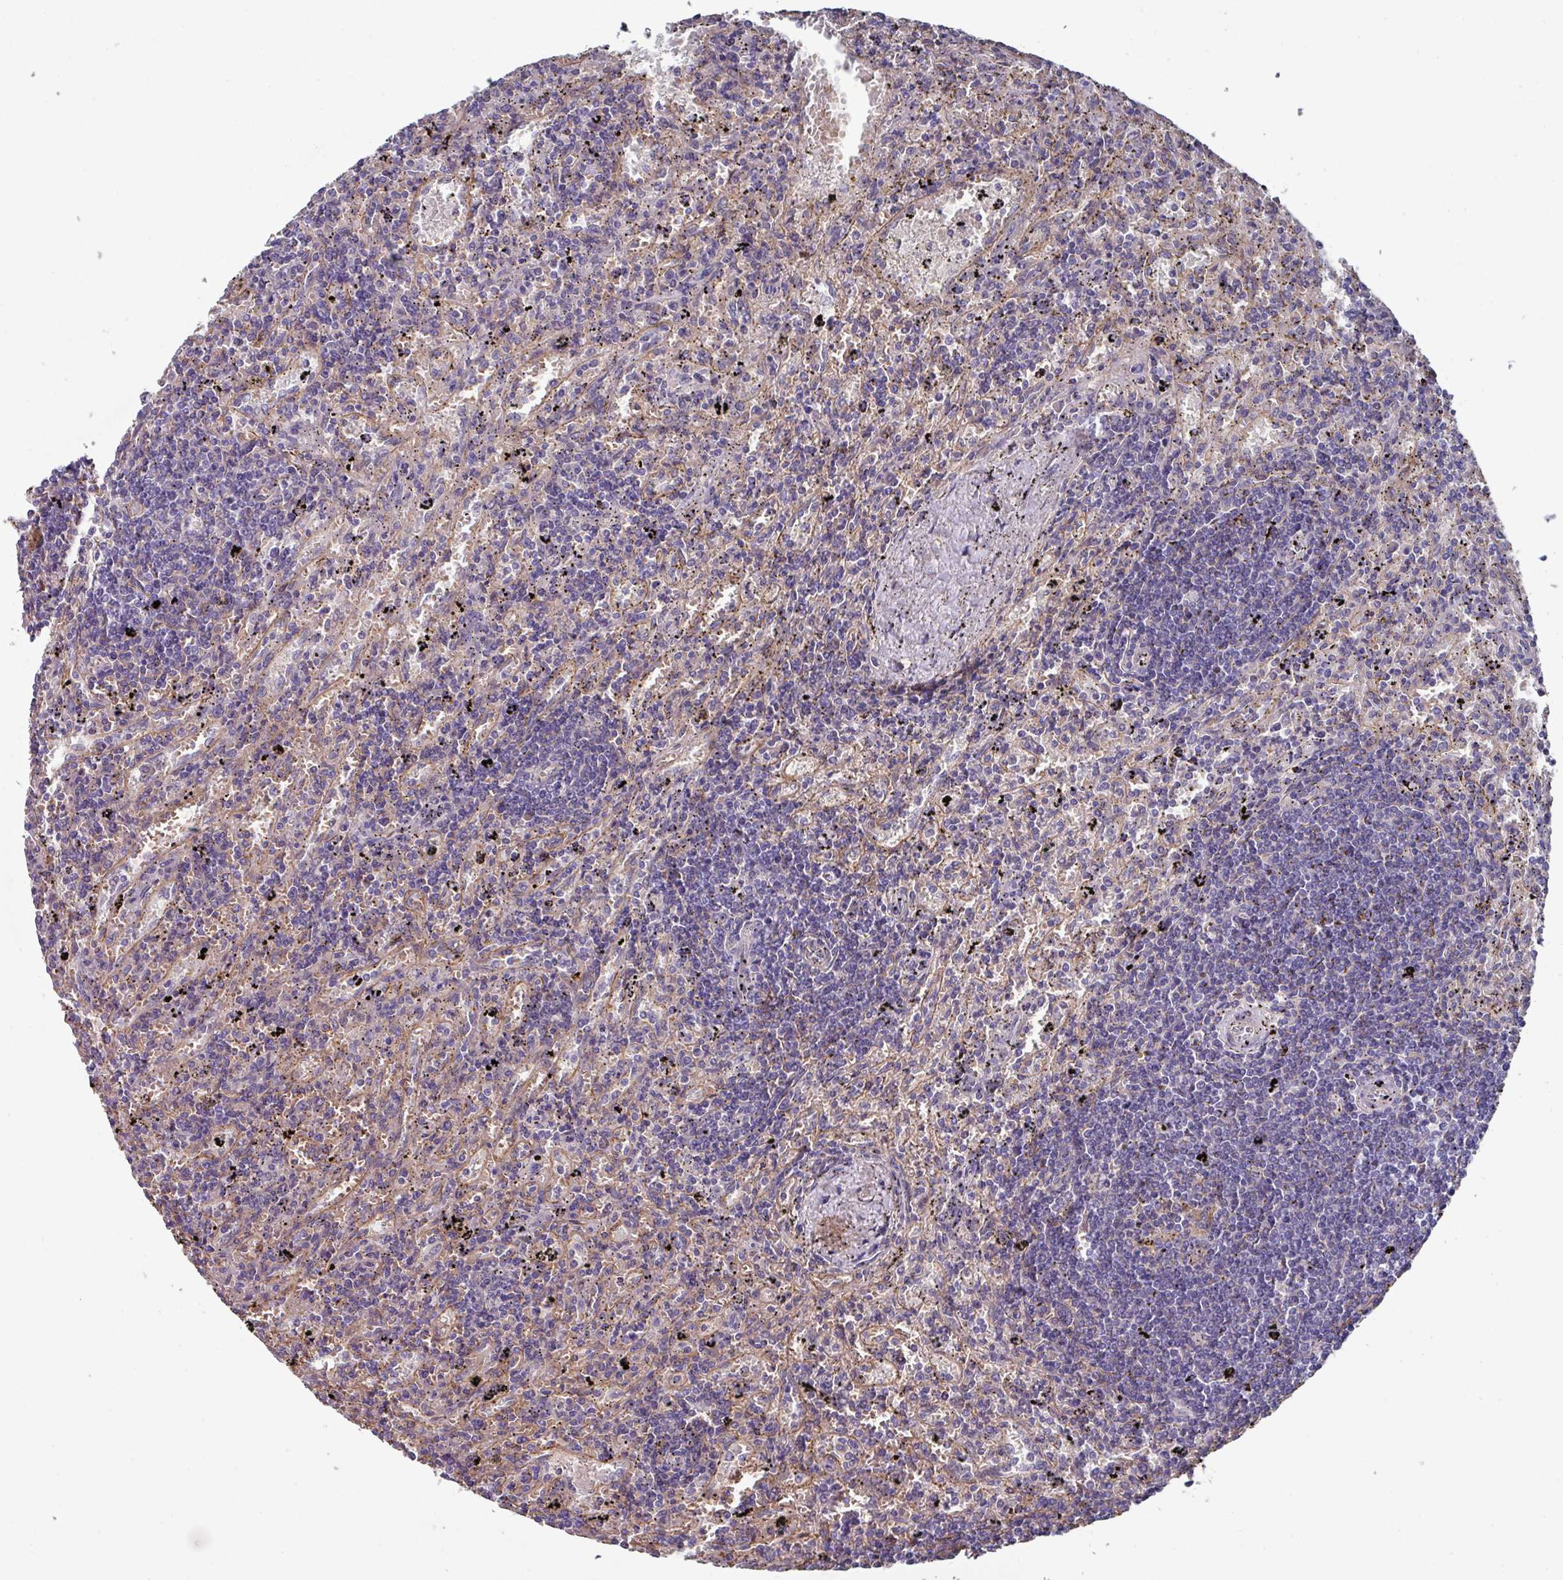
{"staining": {"intensity": "negative", "quantity": "none", "location": "none"}, "tissue": "lymphoma", "cell_type": "Tumor cells", "image_type": "cancer", "snomed": [{"axis": "morphology", "description": "Malignant lymphoma, non-Hodgkin's type, Low grade"}, {"axis": "topography", "description": "Spleen"}], "caption": "High power microscopy photomicrograph of an immunohistochemistry histopathology image of malignant lymphoma, non-Hodgkin's type (low-grade), revealing no significant staining in tumor cells.", "gene": "PRR5", "patient": {"sex": "male", "age": 76}}